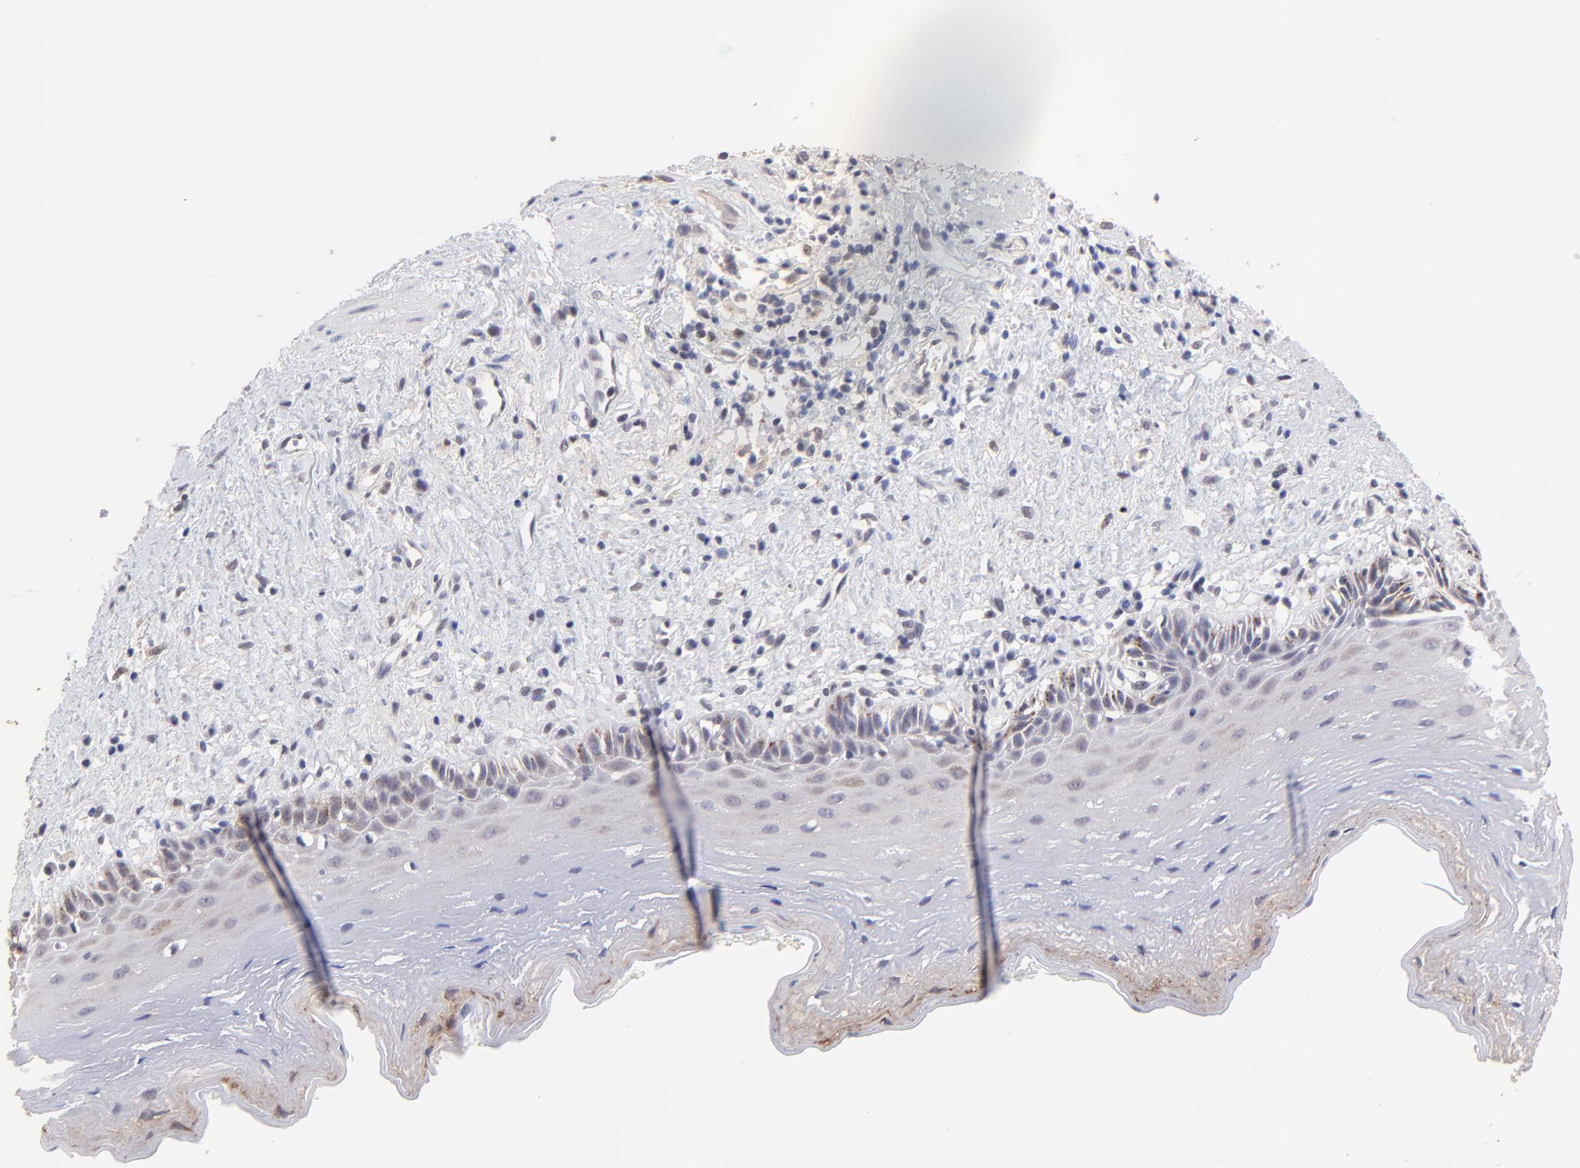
{"staining": {"intensity": "weak", "quantity": ">75%", "location": "cytoplasmic/membranous"}, "tissue": "esophagus", "cell_type": "Squamous epithelial cells", "image_type": "normal", "snomed": [{"axis": "morphology", "description": "Normal tissue, NOS"}, {"axis": "topography", "description": "Esophagus"}], "caption": "Immunohistochemistry staining of unremarkable esophagus, which reveals low levels of weak cytoplasmic/membranous expression in approximately >75% of squamous epithelial cells indicating weak cytoplasmic/membranous protein staining. The staining was performed using DAB (3,3'-diaminobenzidine) (brown) for protein detection and nuclei were counterstained in hematoxylin (blue).", "gene": "ZNF747", "patient": {"sex": "female", "age": 70}}